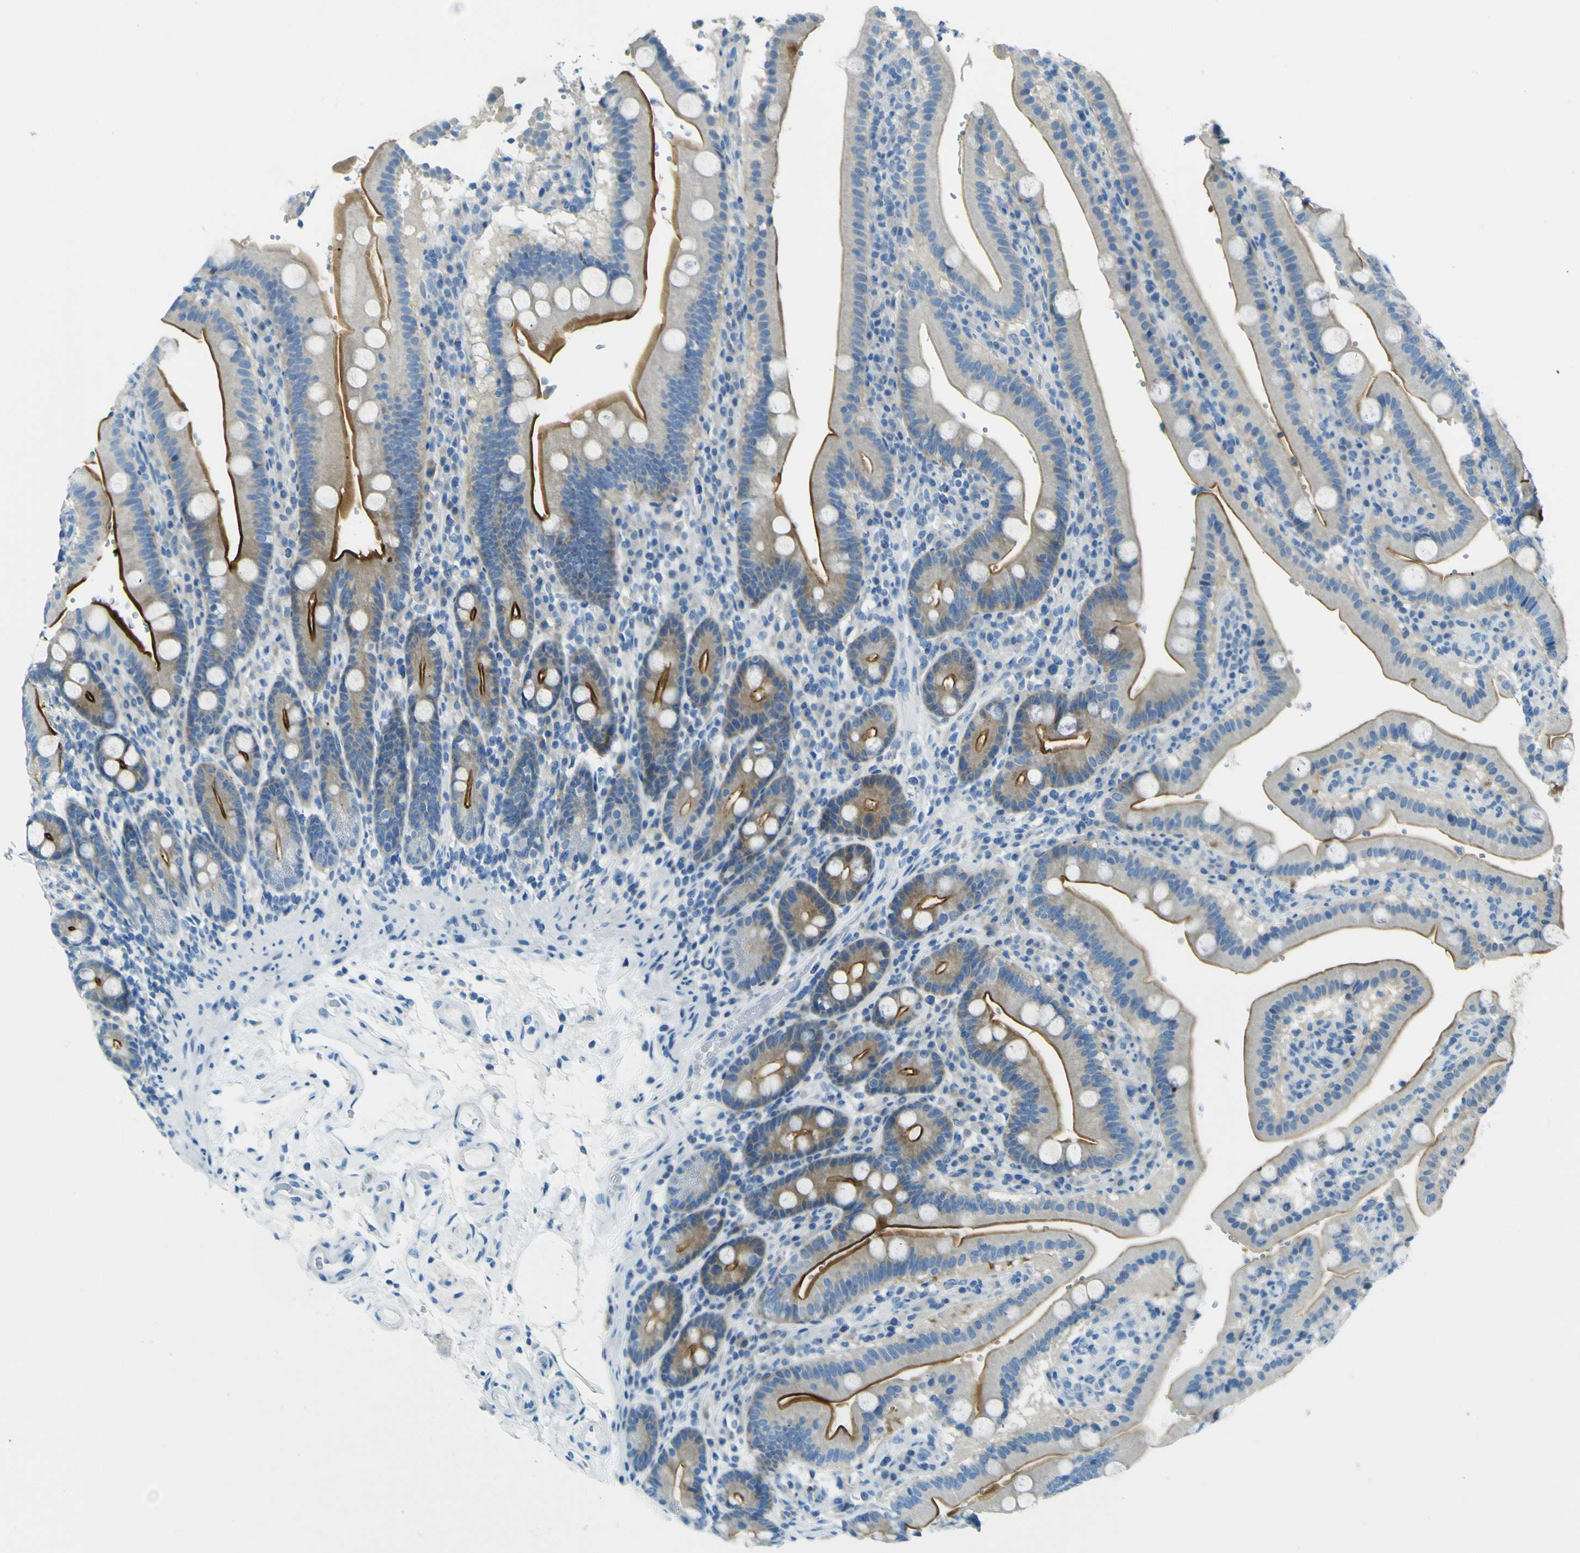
{"staining": {"intensity": "moderate", "quantity": "25%-75%", "location": "cytoplasmic/membranous"}, "tissue": "duodenum", "cell_type": "Glandular cells", "image_type": "normal", "snomed": [{"axis": "morphology", "description": "Normal tissue, NOS"}, {"axis": "topography", "description": "Small intestine, NOS"}], "caption": "Immunohistochemical staining of normal duodenum exhibits medium levels of moderate cytoplasmic/membranous staining in approximately 25%-75% of glandular cells.", "gene": "SORCS1", "patient": {"sex": "female", "age": 71}}